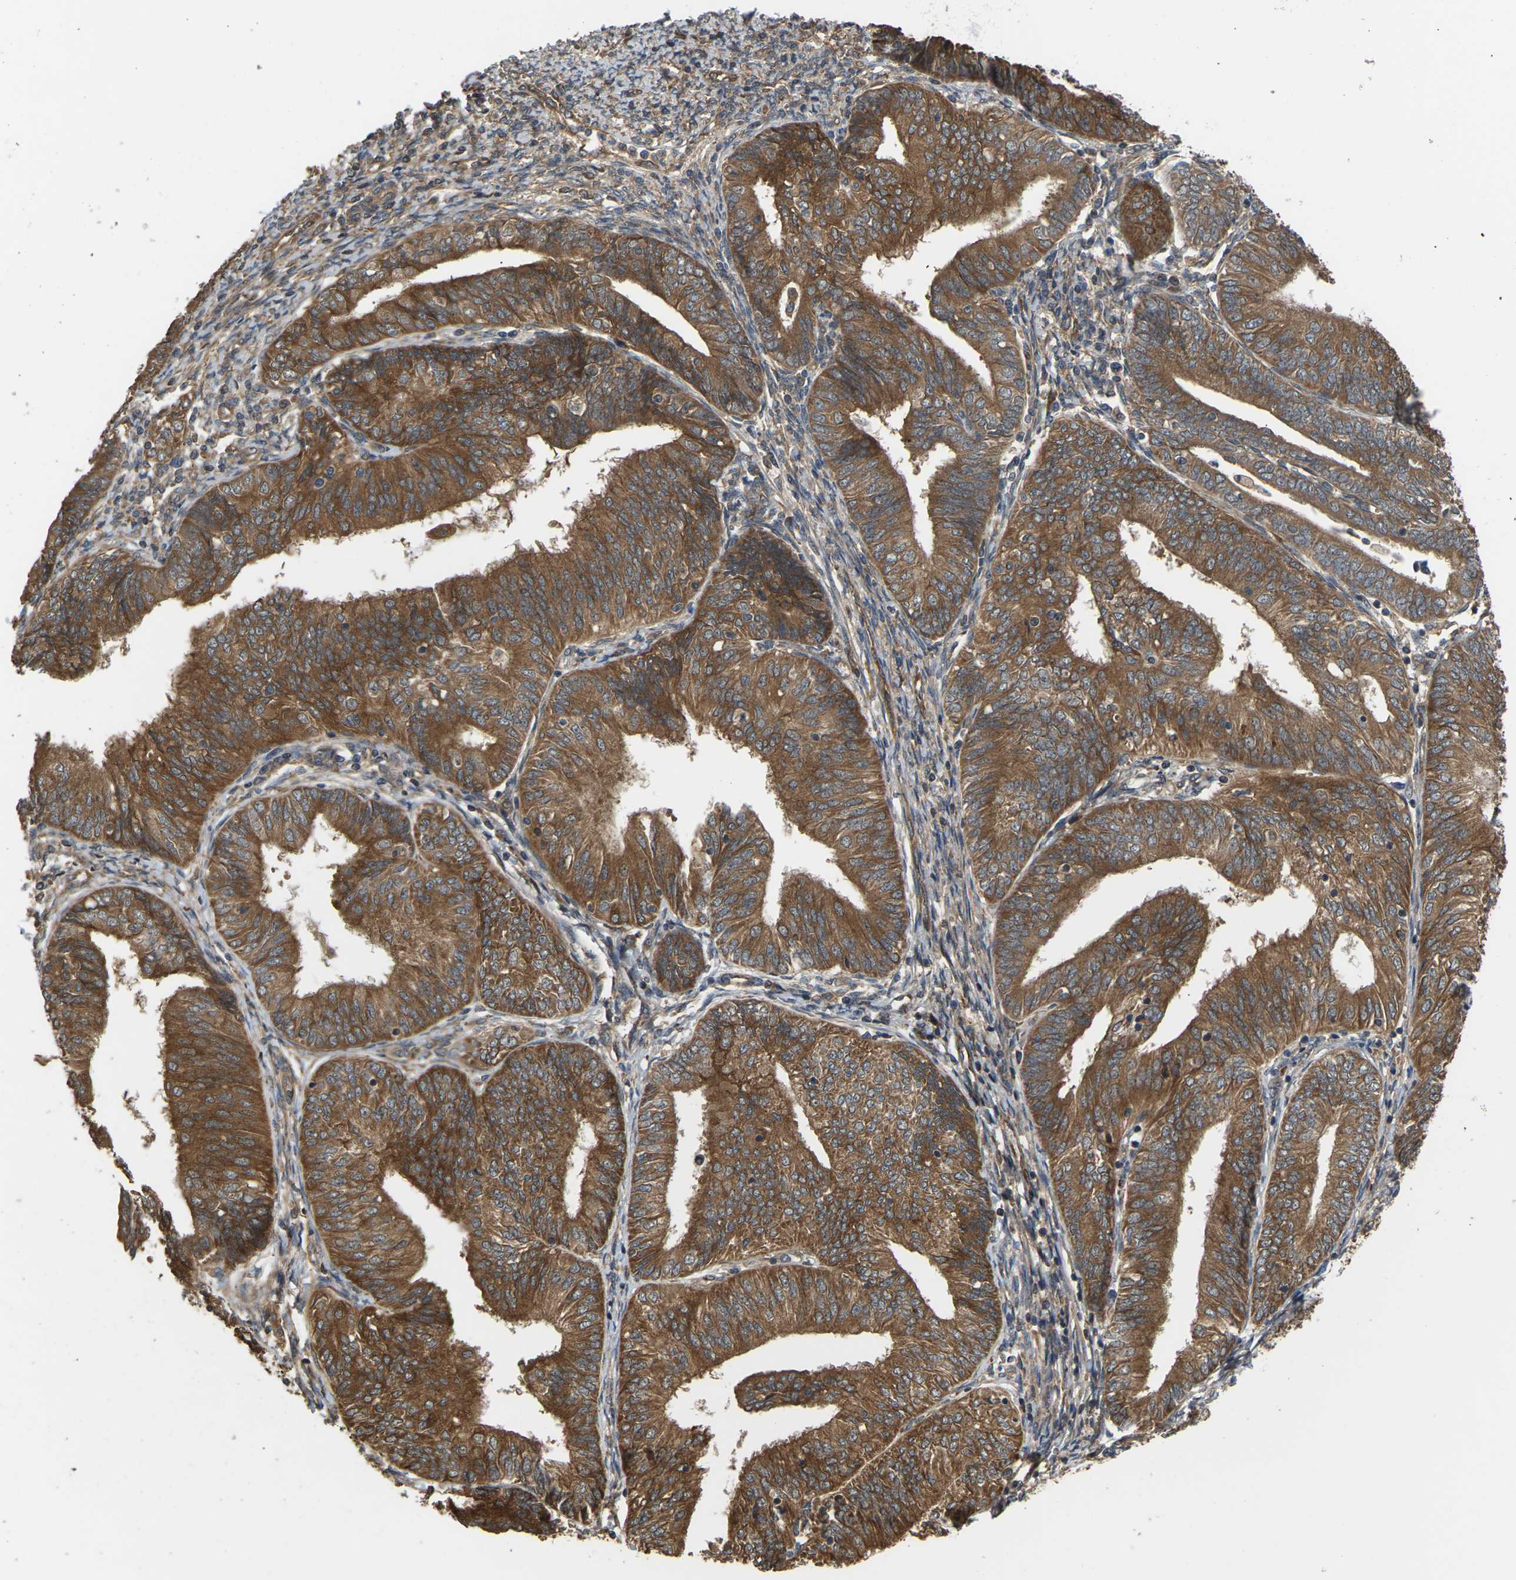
{"staining": {"intensity": "strong", "quantity": ">75%", "location": "cytoplasmic/membranous"}, "tissue": "endometrial cancer", "cell_type": "Tumor cells", "image_type": "cancer", "snomed": [{"axis": "morphology", "description": "Adenocarcinoma, NOS"}, {"axis": "topography", "description": "Endometrium"}], "caption": "Human endometrial cancer stained with a brown dye shows strong cytoplasmic/membranous positive expression in approximately >75% of tumor cells.", "gene": "NRAS", "patient": {"sex": "female", "age": 58}}